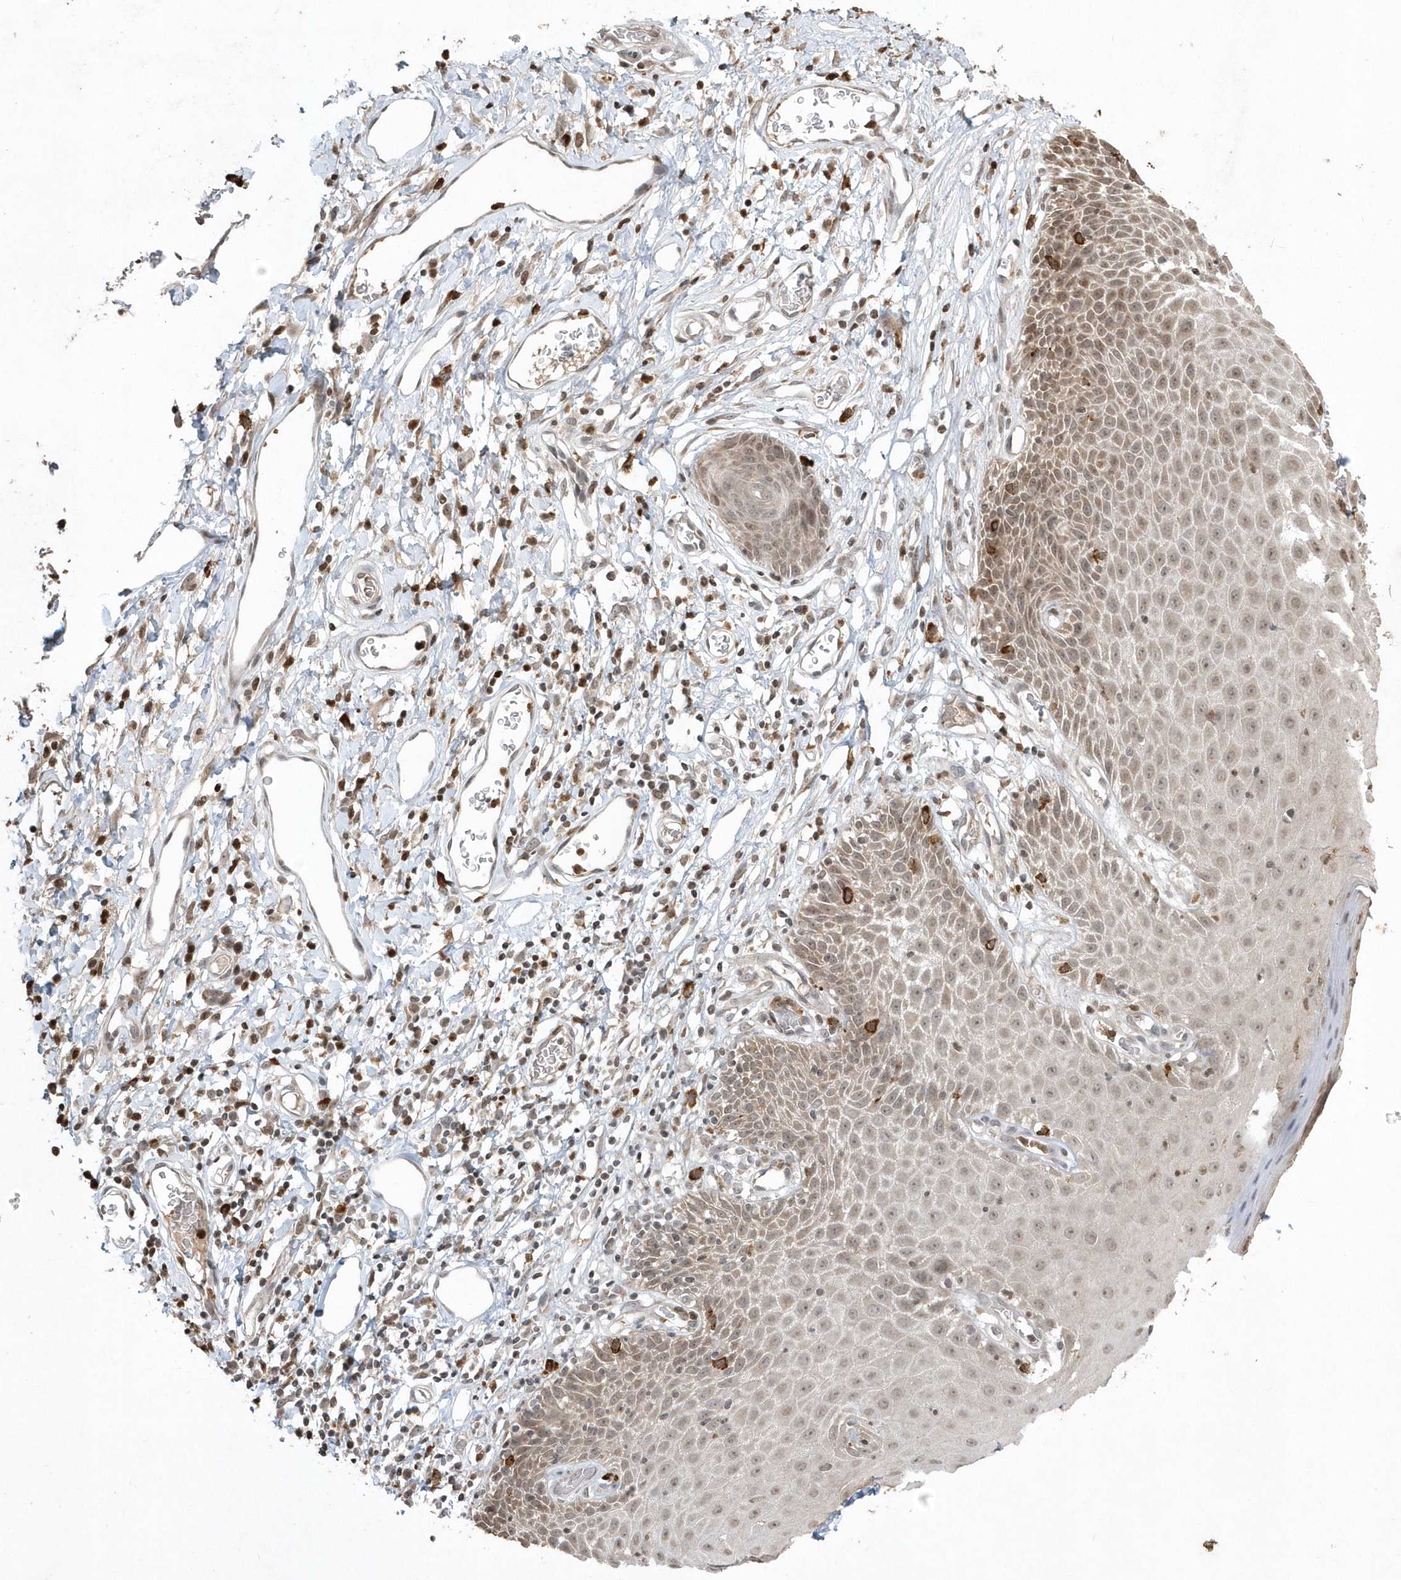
{"staining": {"intensity": "weak", "quantity": "25%-75%", "location": "cytoplasmic/membranous,nuclear"}, "tissue": "skin", "cell_type": "Epidermal cells", "image_type": "normal", "snomed": [{"axis": "morphology", "description": "Normal tissue, NOS"}, {"axis": "topography", "description": "Vulva"}], "caption": "A brown stain labels weak cytoplasmic/membranous,nuclear positivity of a protein in epidermal cells of unremarkable human skin. (Stains: DAB (3,3'-diaminobenzidine) in brown, nuclei in blue, Microscopy: brightfield microscopy at high magnification).", "gene": "EIF2B1", "patient": {"sex": "female", "age": 68}}